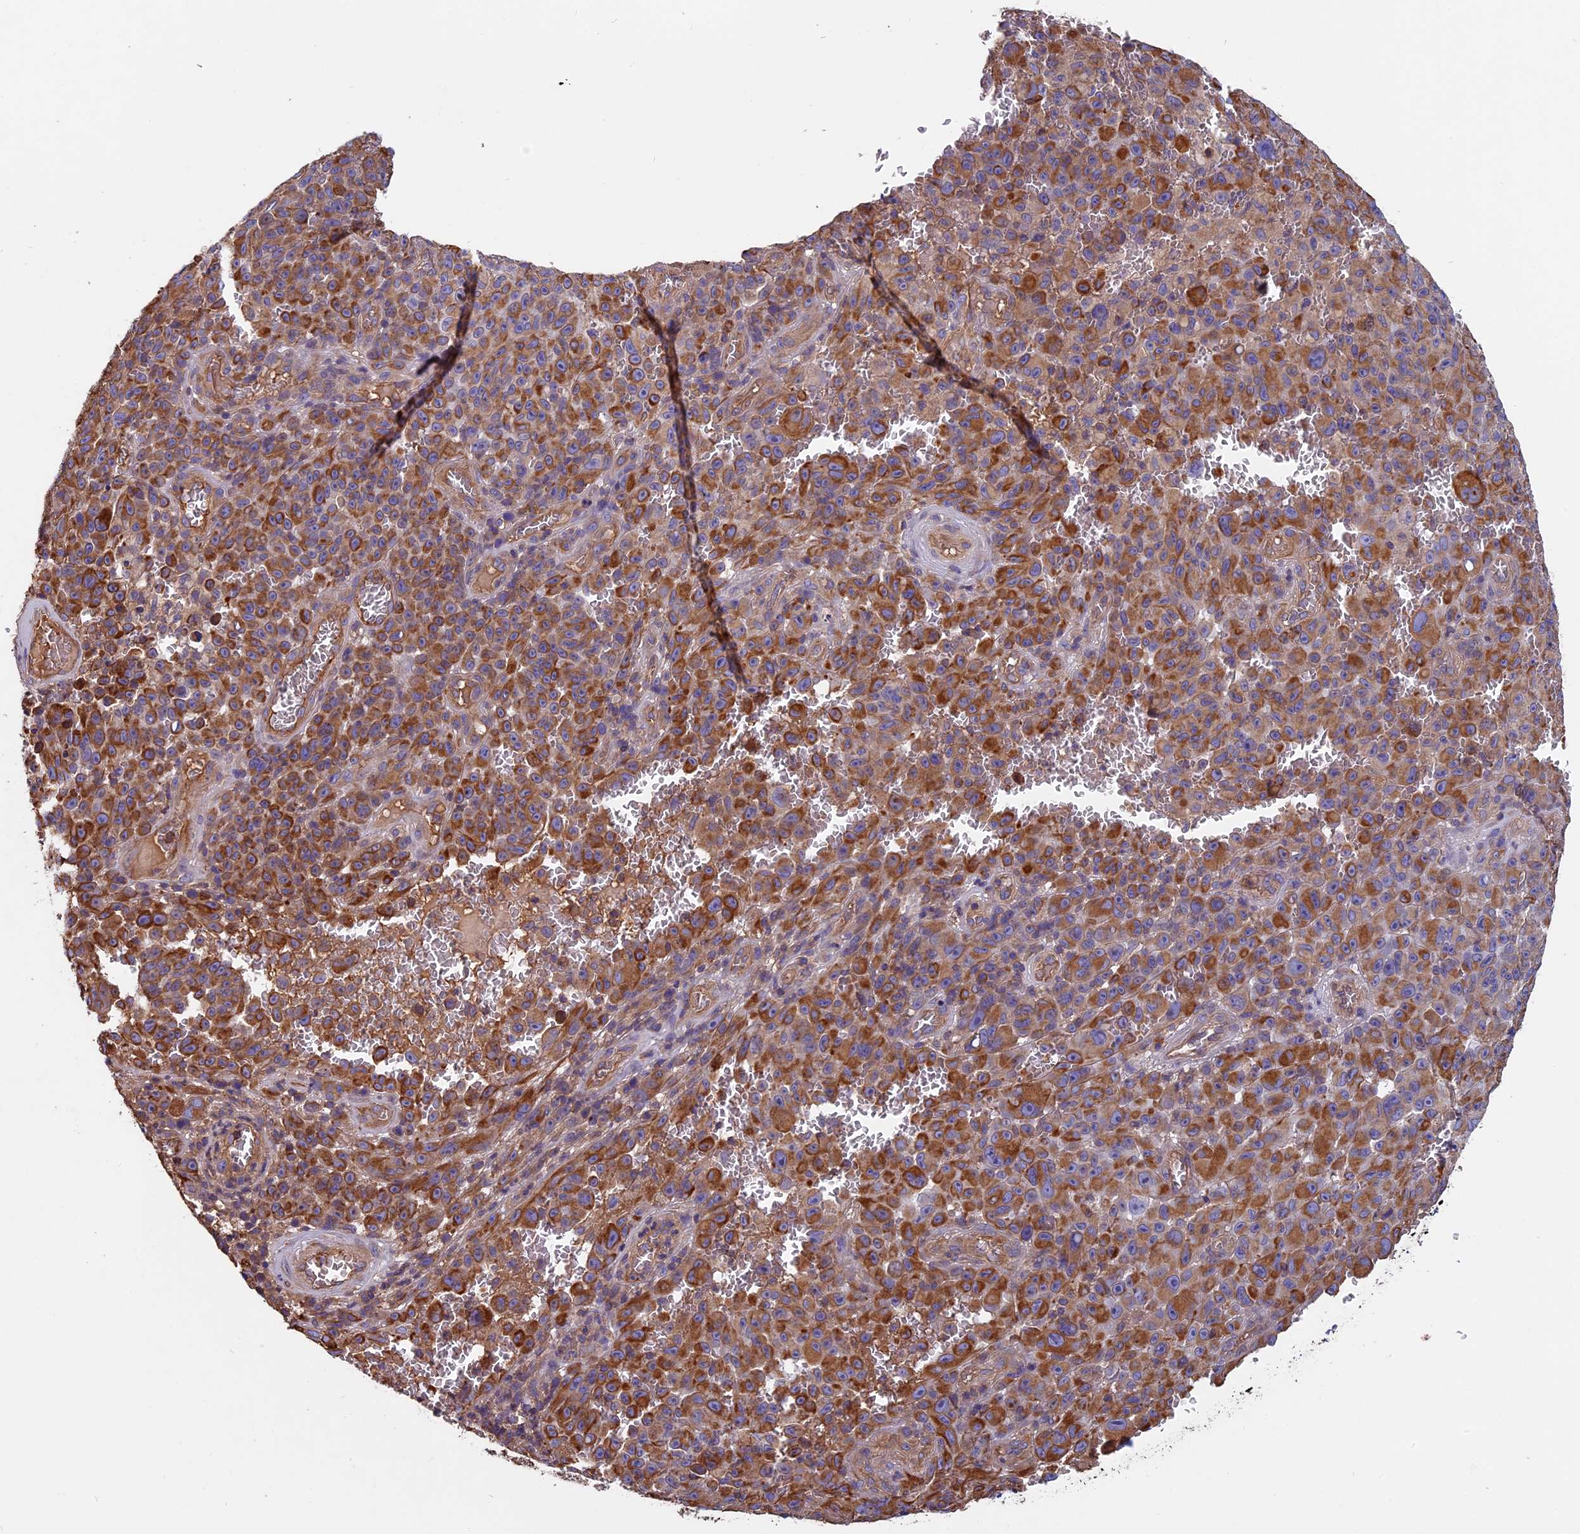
{"staining": {"intensity": "moderate", "quantity": ">75%", "location": "cytoplasmic/membranous"}, "tissue": "melanoma", "cell_type": "Tumor cells", "image_type": "cancer", "snomed": [{"axis": "morphology", "description": "Malignant melanoma, NOS"}, {"axis": "topography", "description": "Skin"}], "caption": "Protein staining of malignant melanoma tissue demonstrates moderate cytoplasmic/membranous expression in approximately >75% of tumor cells.", "gene": "CCDC153", "patient": {"sex": "female", "age": 82}}